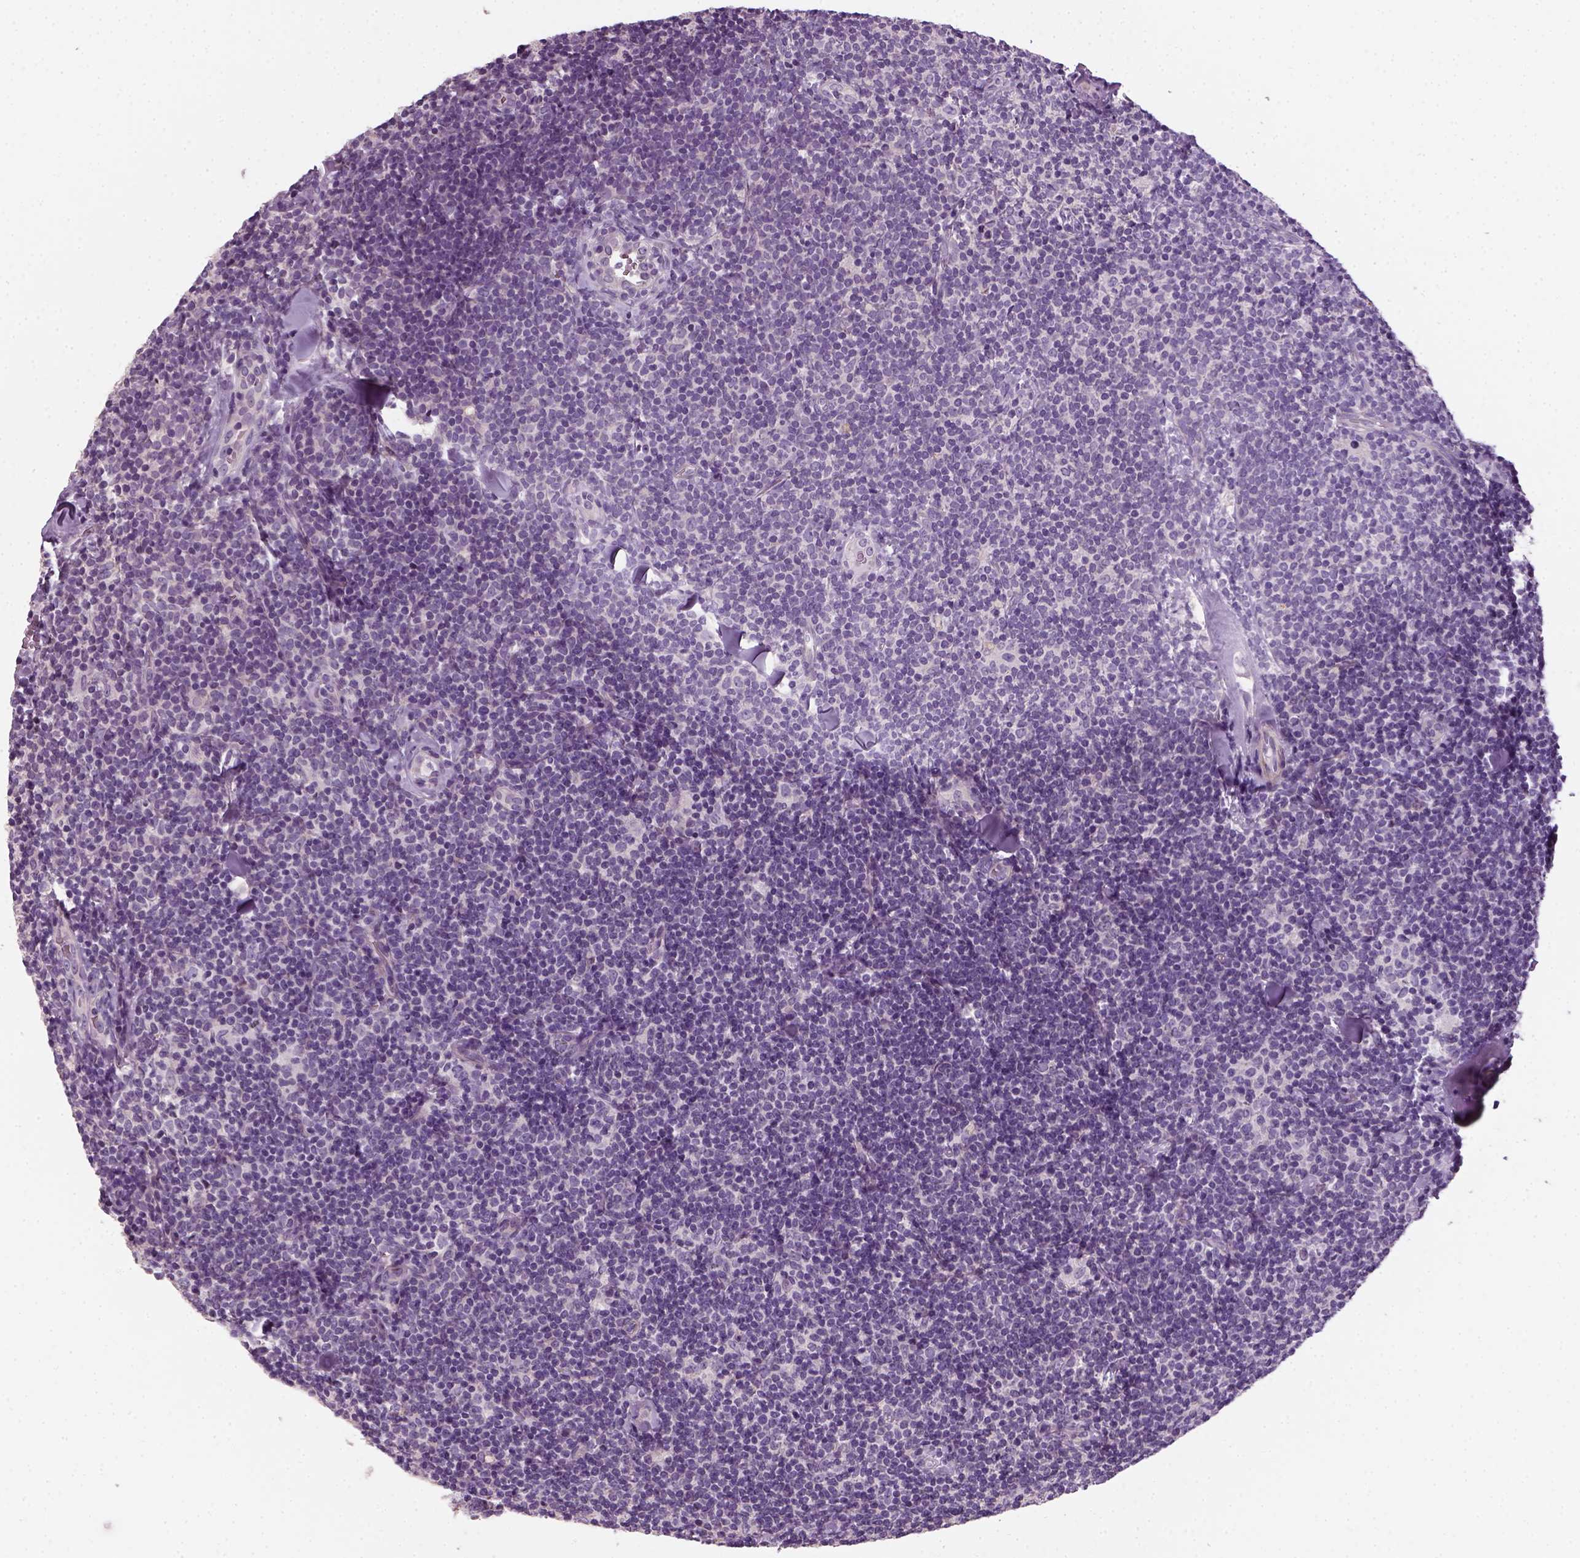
{"staining": {"intensity": "negative", "quantity": "none", "location": "none"}, "tissue": "lymphoma", "cell_type": "Tumor cells", "image_type": "cancer", "snomed": [{"axis": "morphology", "description": "Malignant lymphoma, non-Hodgkin's type, Low grade"}, {"axis": "topography", "description": "Lymph node"}], "caption": "Low-grade malignant lymphoma, non-Hodgkin's type was stained to show a protein in brown. There is no significant expression in tumor cells.", "gene": "ELOVL3", "patient": {"sex": "female", "age": 56}}